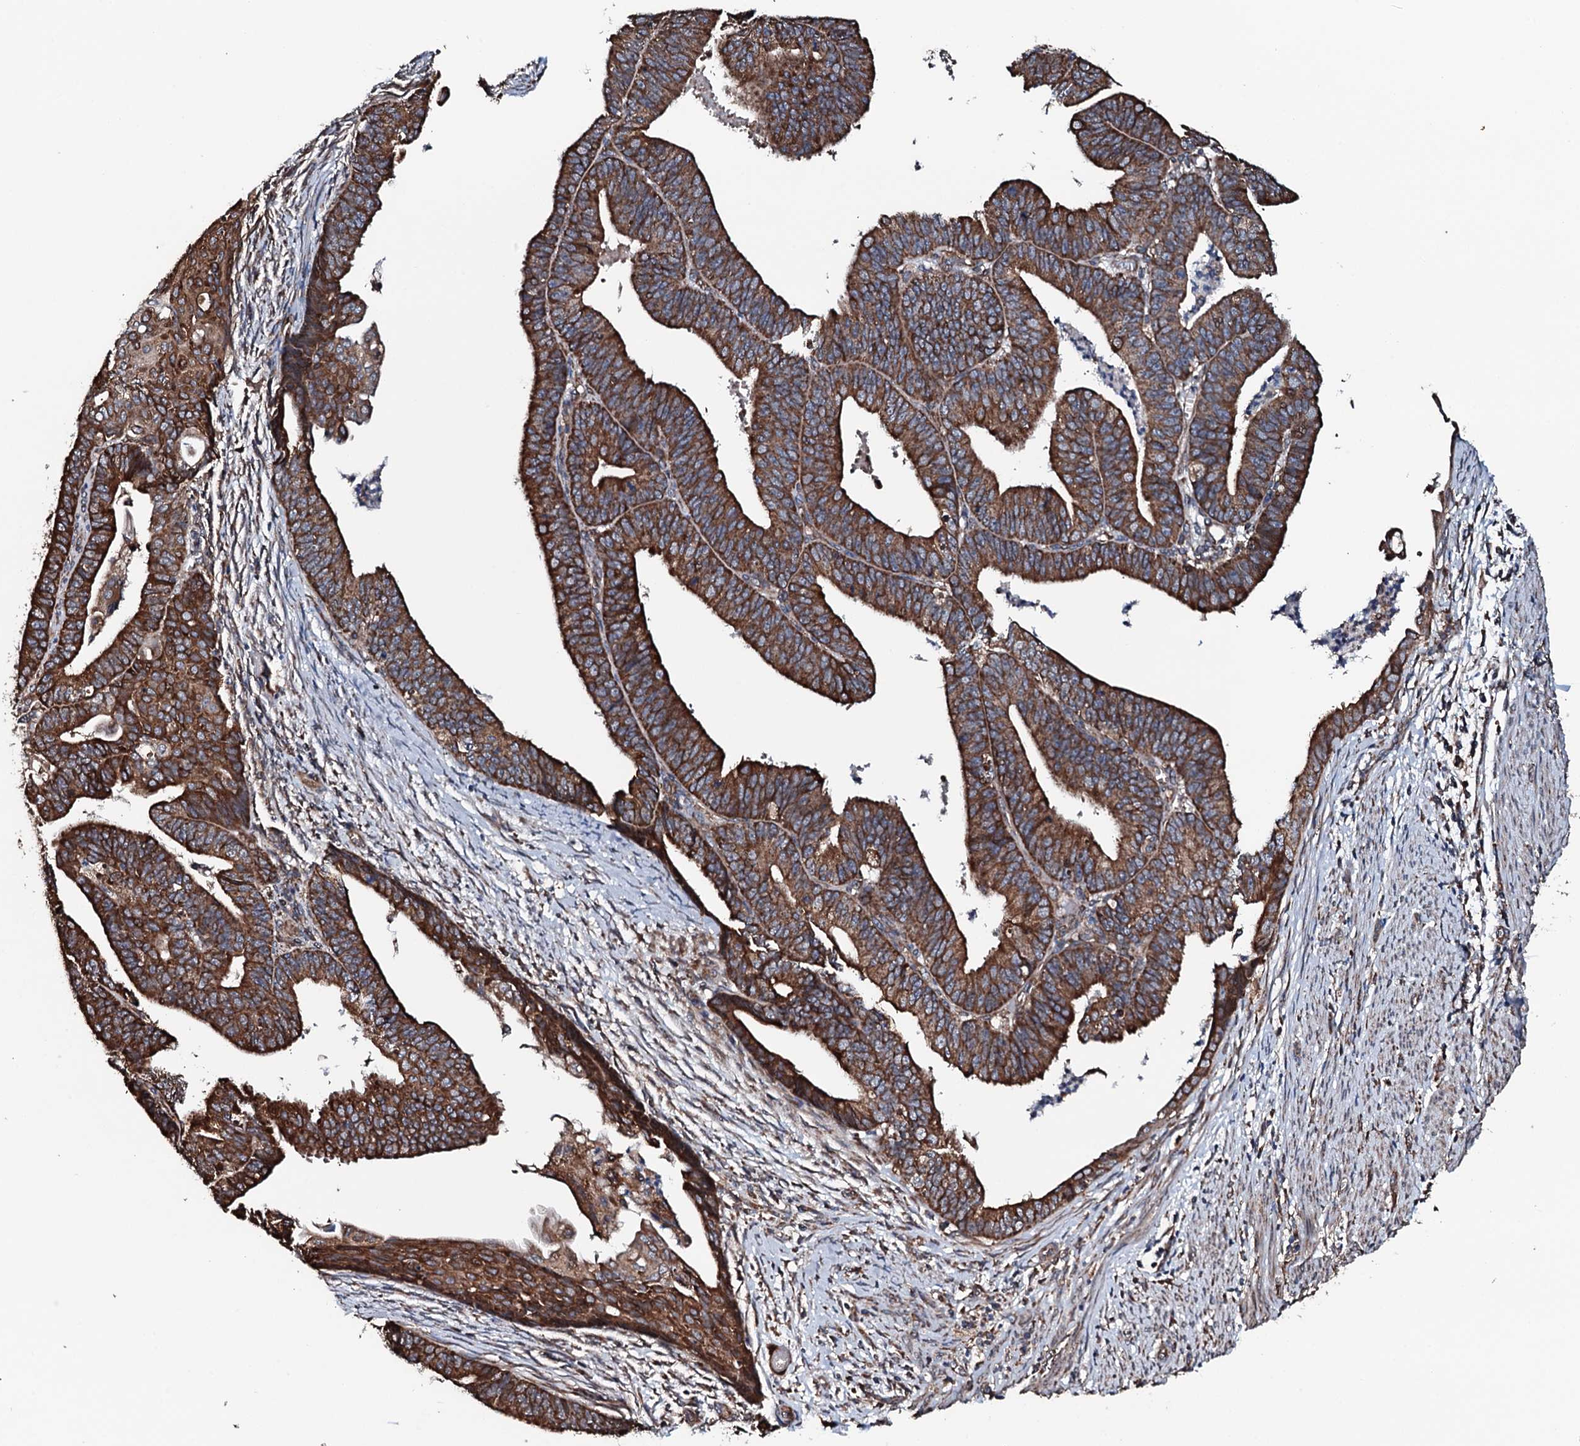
{"staining": {"intensity": "strong", "quantity": ">75%", "location": "cytoplasmic/membranous"}, "tissue": "endometrial cancer", "cell_type": "Tumor cells", "image_type": "cancer", "snomed": [{"axis": "morphology", "description": "Adenocarcinoma, NOS"}, {"axis": "topography", "description": "Endometrium"}], "caption": "There is high levels of strong cytoplasmic/membranous positivity in tumor cells of endometrial cancer, as demonstrated by immunohistochemical staining (brown color).", "gene": "RAB12", "patient": {"sex": "female", "age": 73}}